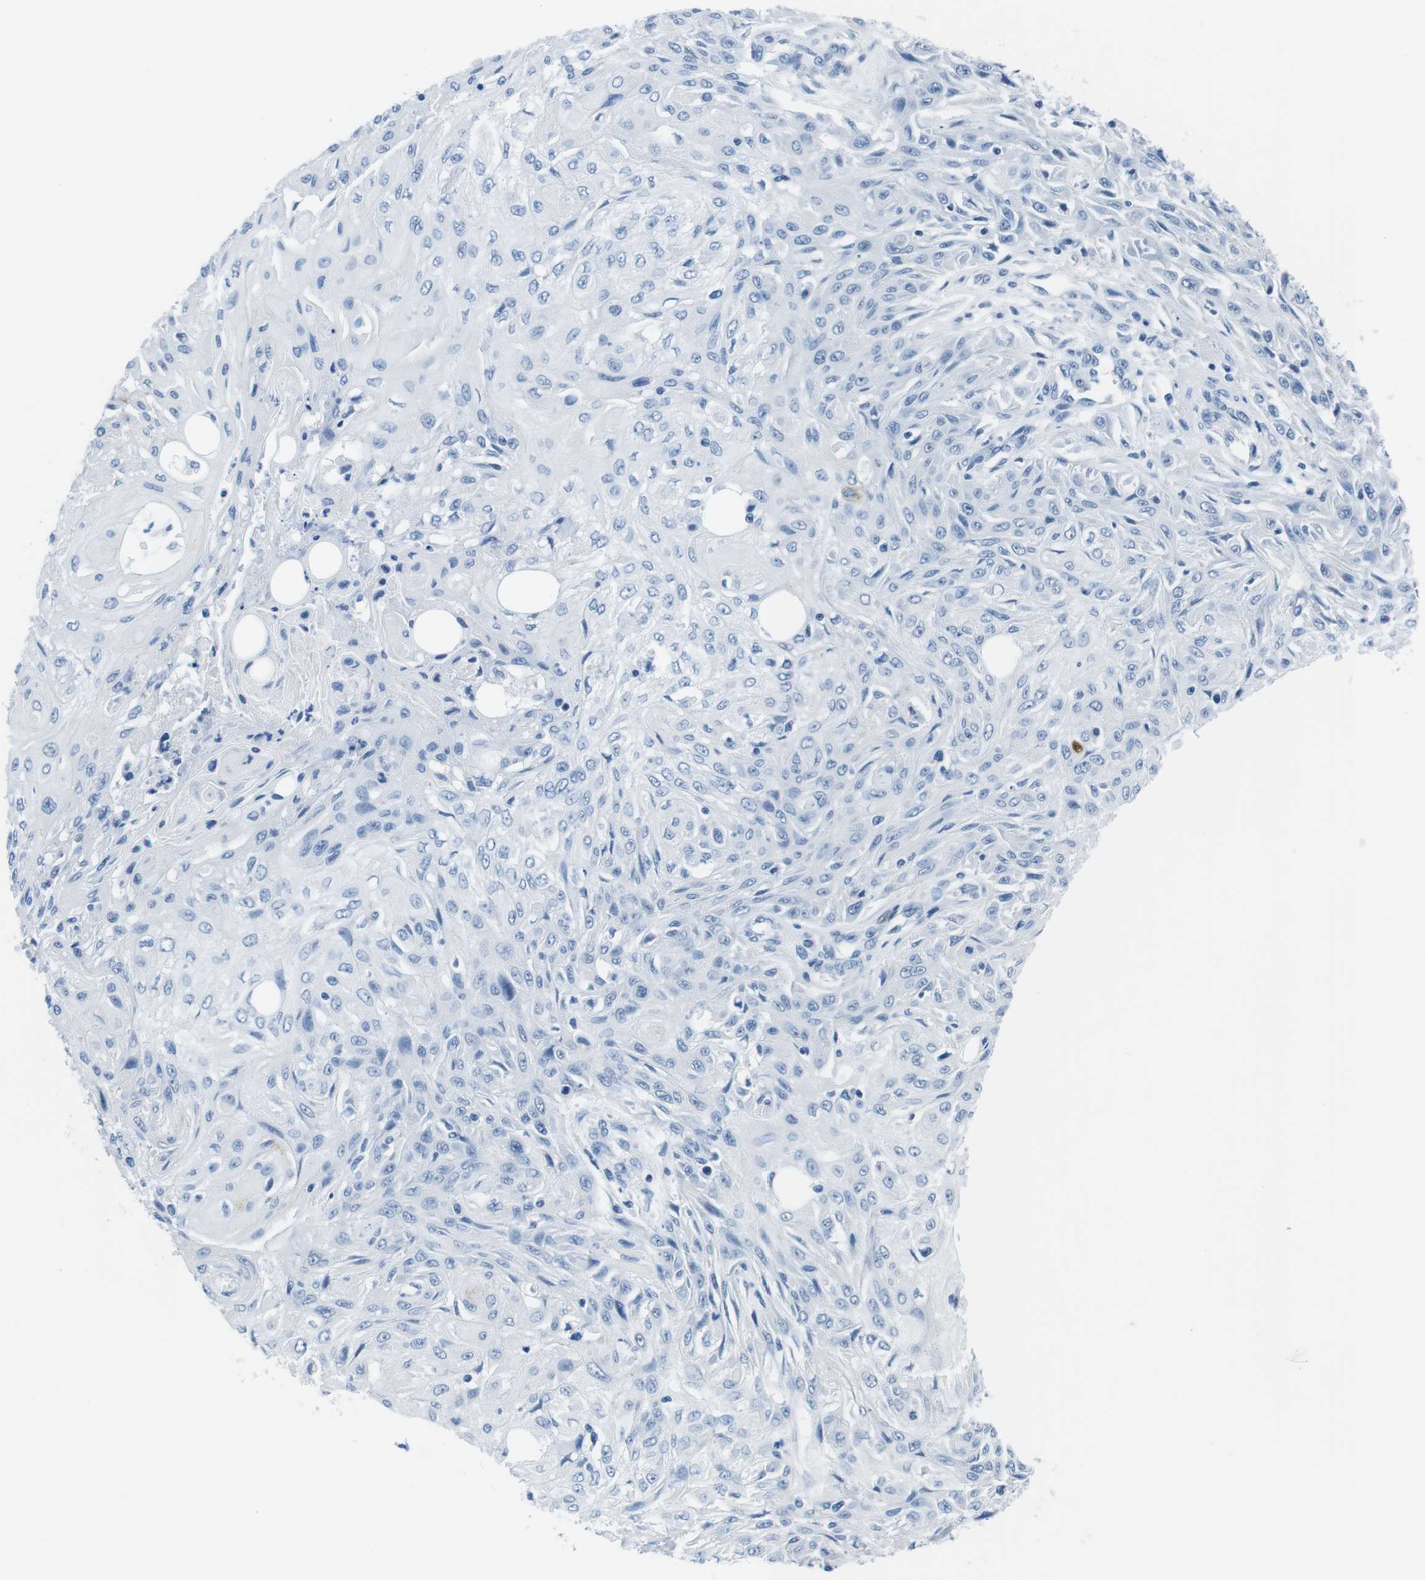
{"staining": {"intensity": "negative", "quantity": "none", "location": "none"}, "tissue": "skin cancer", "cell_type": "Tumor cells", "image_type": "cancer", "snomed": [{"axis": "morphology", "description": "Squamous cell carcinoma, NOS"}, {"axis": "topography", "description": "Skin"}], "caption": "High magnification brightfield microscopy of skin cancer stained with DAB (3,3'-diaminobenzidine) (brown) and counterstained with hematoxylin (blue): tumor cells show no significant expression. (DAB (3,3'-diaminobenzidine) immunohistochemistry visualized using brightfield microscopy, high magnification).", "gene": "MUC2", "patient": {"sex": "male", "age": 75}}